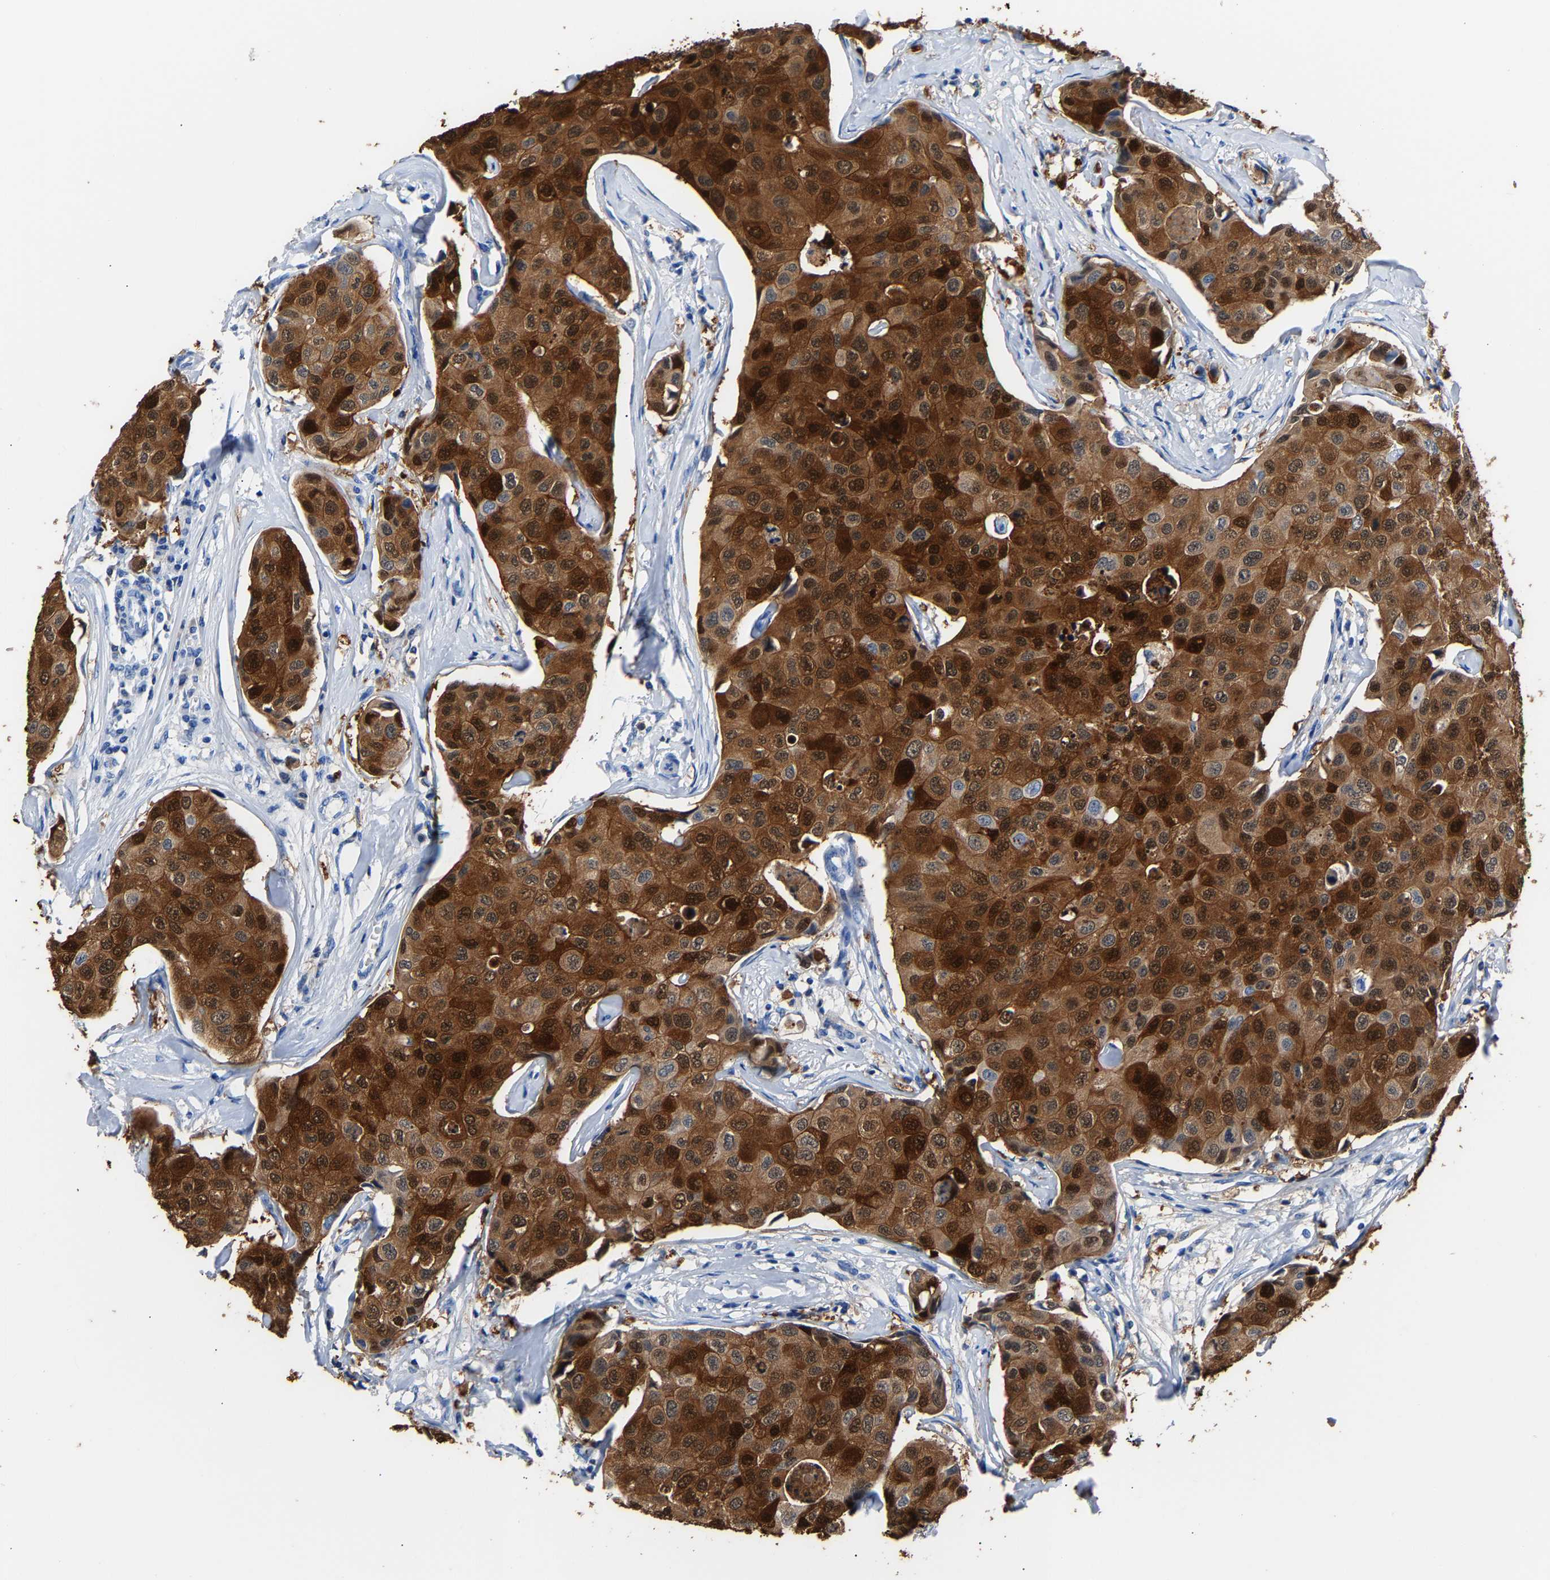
{"staining": {"intensity": "strong", "quantity": ">75%", "location": "cytoplasmic/membranous"}, "tissue": "breast cancer", "cell_type": "Tumor cells", "image_type": "cancer", "snomed": [{"axis": "morphology", "description": "Duct carcinoma"}, {"axis": "topography", "description": "Breast"}], "caption": "Breast cancer stained with immunohistochemistry (IHC) displays strong cytoplasmic/membranous positivity in about >75% of tumor cells.", "gene": "S100P", "patient": {"sex": "female", "age": 80}}